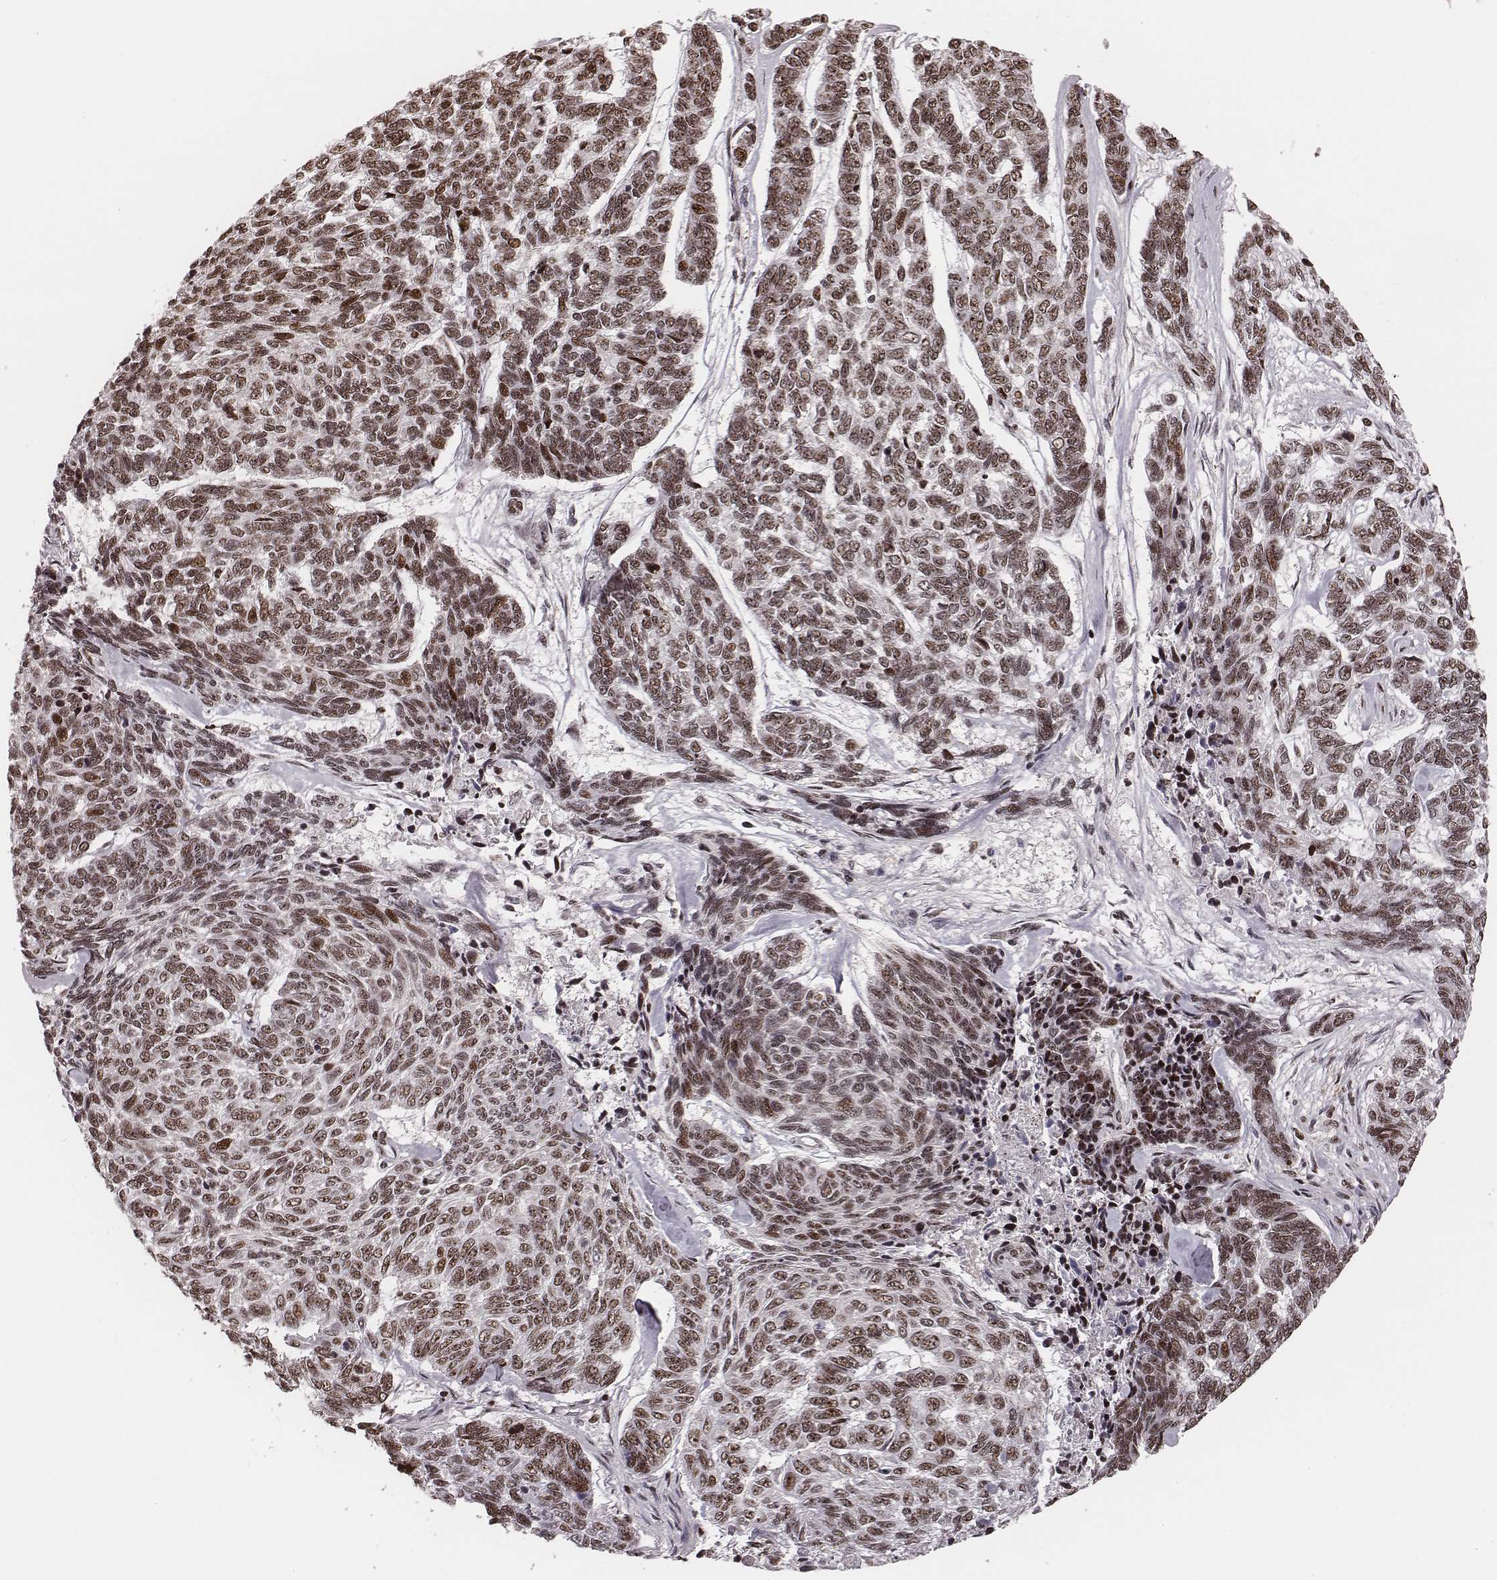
{"staining": {"intensity": "weak", "quantity": "25%-75%", "location": "nuclear"}, "tissue": "skin cancer", "cell_type": "Tumor cells", "image_type": "cancer", "snomed": [{"axis": "morphology", "description": "Basal cell carcinoma"}, {"axis": "topography", "description": "Skin"}], "caption": "DAB immunohistochemical staining of skin cancer (basal cell carcinoma) reveals weak nuclear protein expression in about 25%-75% of tumor cells. (IHC, brightfield microscopy, high magnification).", "gene": "VRK3", "patient": {"sex": "female", "age": 65}}